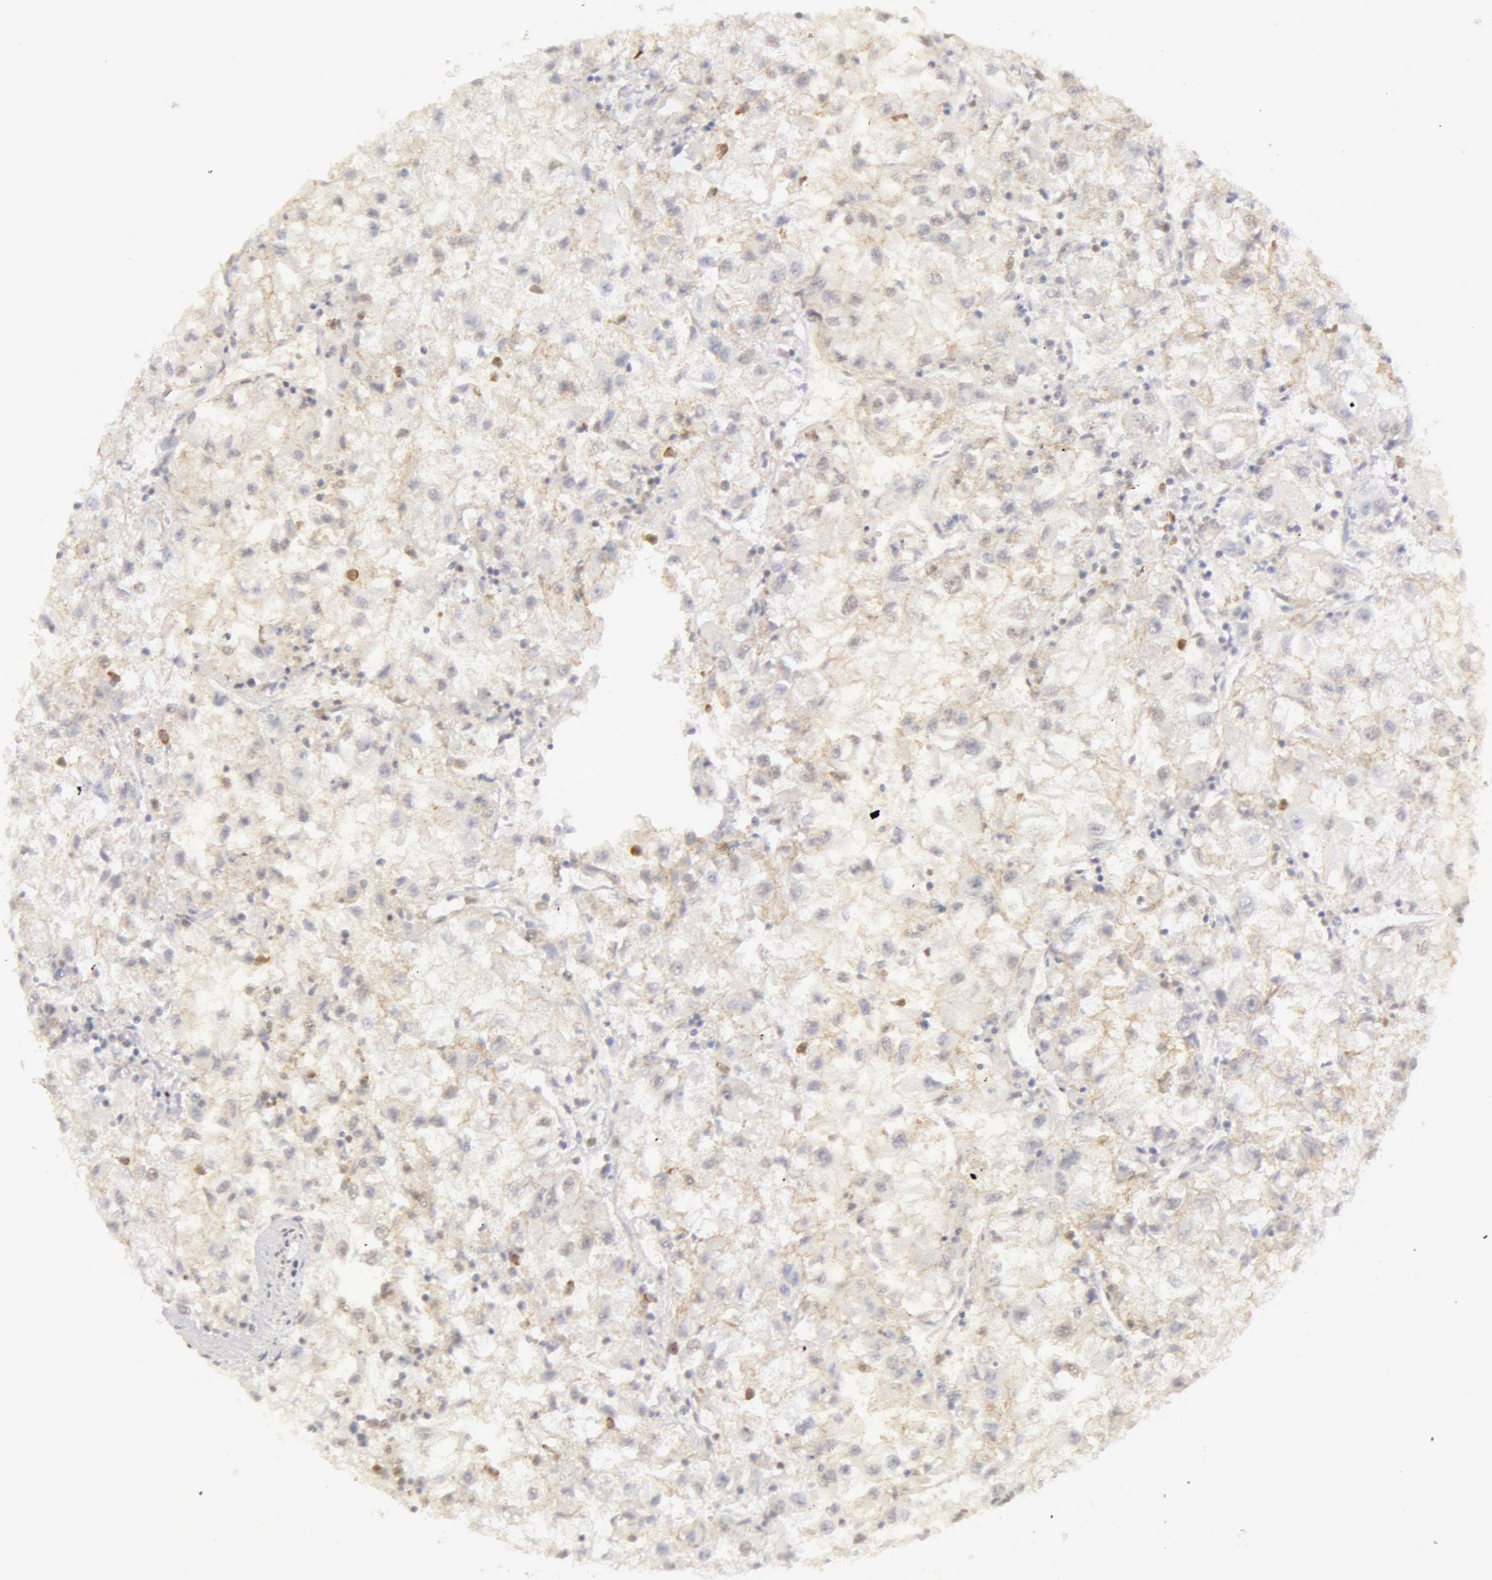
{"staining": {"intensity": "weak", "quantity": "25%-75%", "location": "cytoplasmic/membranous"}, "tissue": "renal cancer", "cell_type": "Tumor cells", "image_type": "cancer", "snomed": [{"axis": "morphology", "description": "Adenocarcinoma, NOS"}, {"axis": "topography", "description": "Kidney"}], "caption": "Renal adenocarcinoma stained with immunohistochemistry (IHC) displays weak cytoplasmic/membranous expression in about 25%-75% of tumor cells. The protein is shown in brown color, while the nuclei are stained blue.", "gene": "ADAM10", "patient": {"sex": "male", "age": 59}}